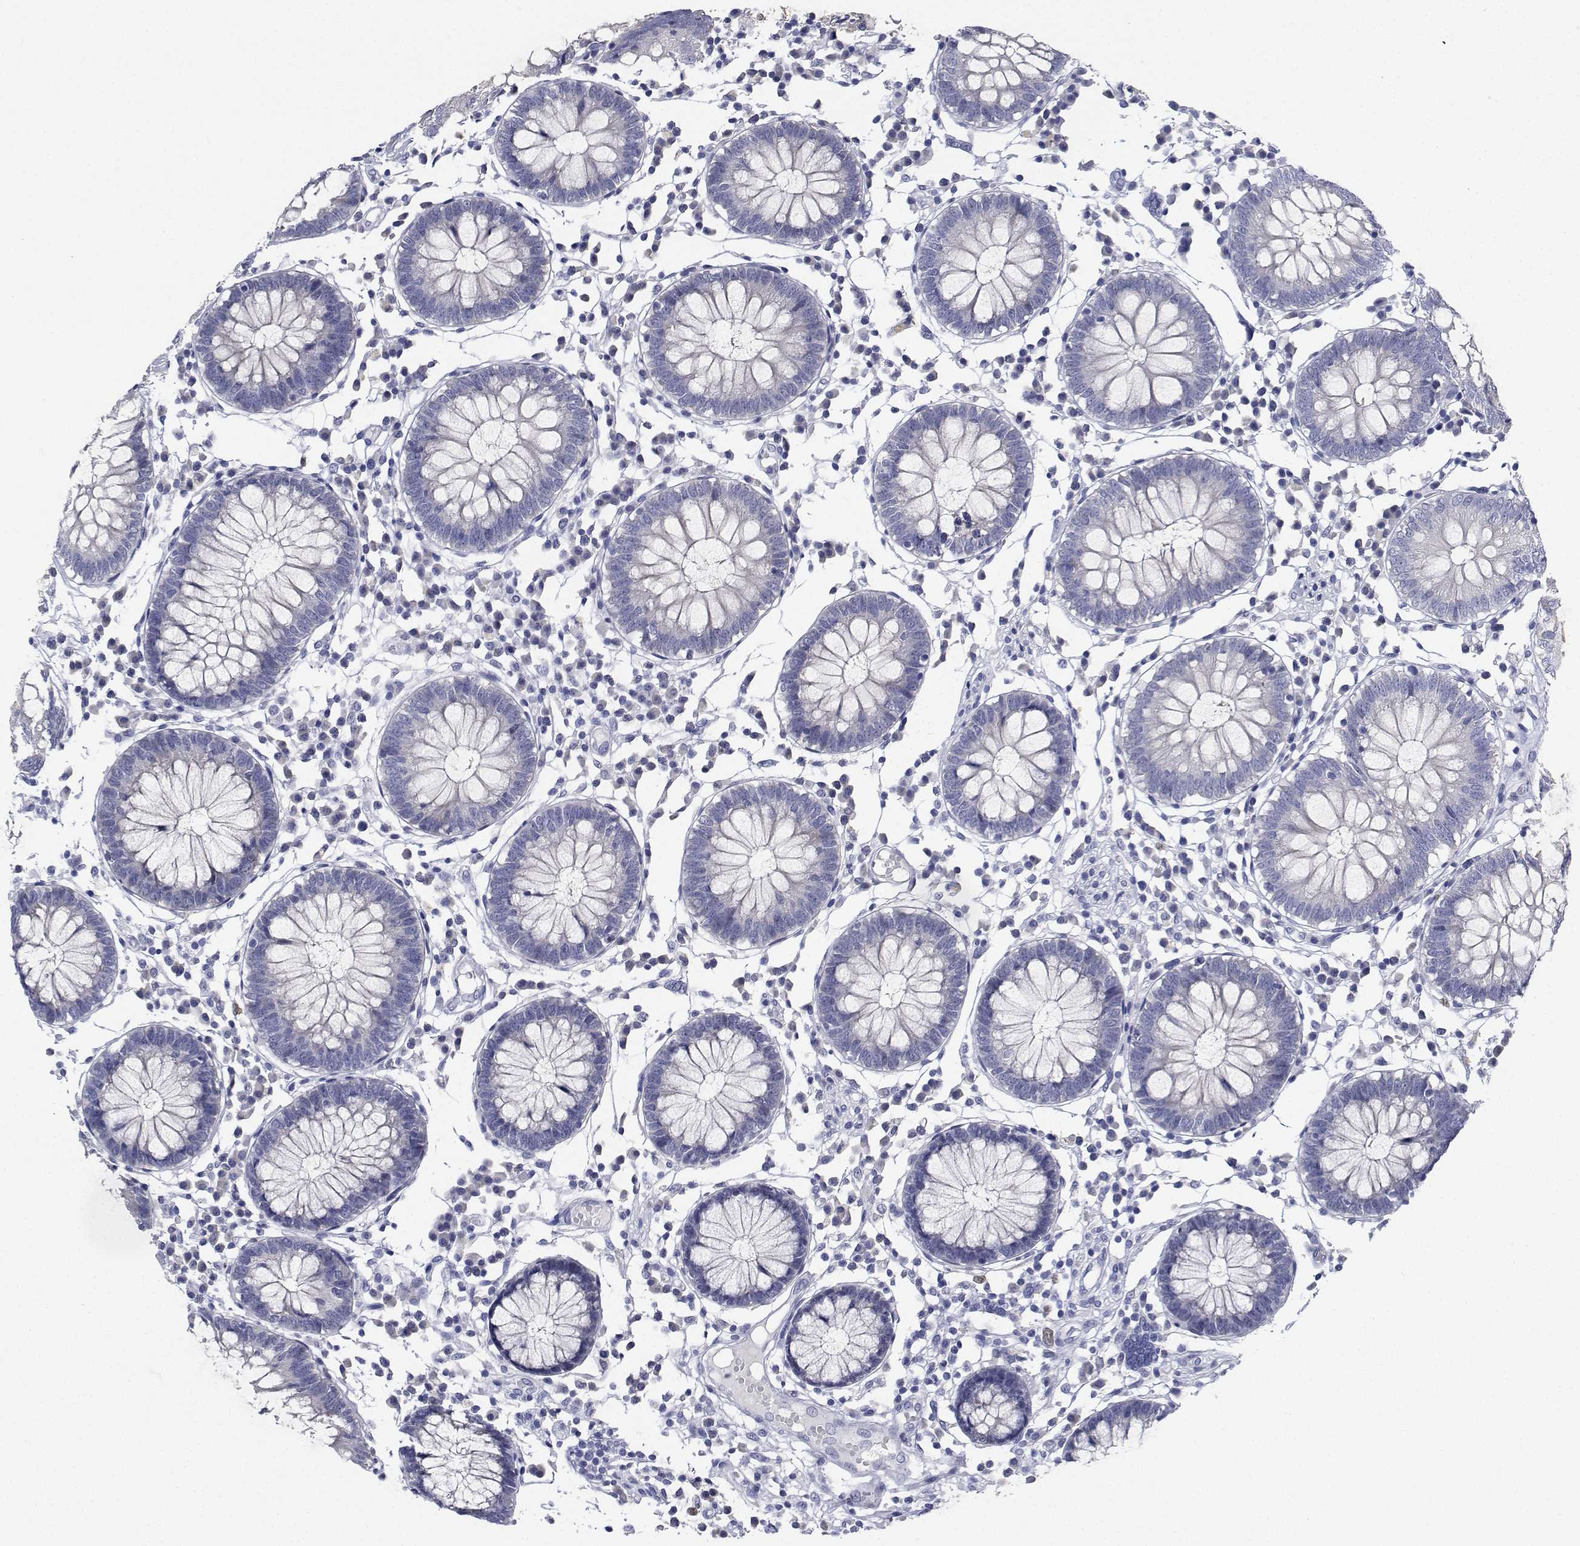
{"staining": {"intensity": "negative", "quantity": "none", "location": "none"}, "tissue": "colon", "cell_type": "Endothelial cells", "image_type": "normal", "snomed": [{"axis": "morphology", "description": "Normal tissue, NOS"}, {"axis": "morphology", "description": "Adenocarcinoma, NOS"}, {"axis": "topography", "description": "Colon"}], "caption": "The photomicrograph reveals no significant expression in endothelial cells of colon. The staining is performed using DAB brown chromogen with nuclei counter-stained in using hematoxylin.", "gene": "PLXNA4", "patient": {"sex": "male", "age": 83}}